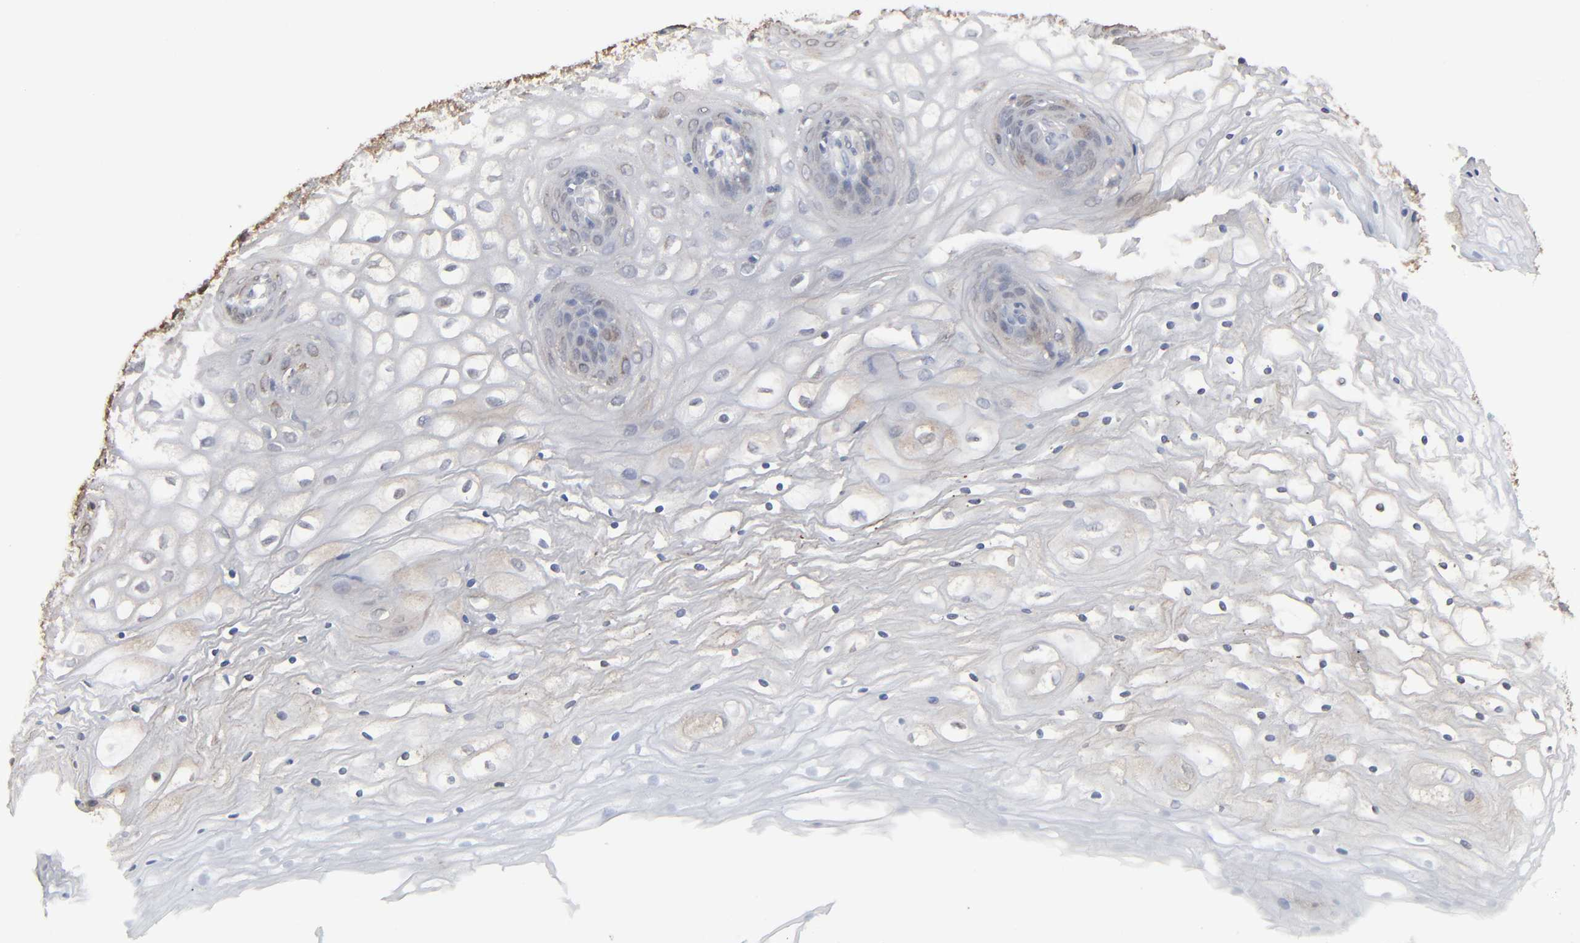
{"staining": {"intensity": "weak", "quantity": "25%-75%", "location": "cytoplasmic/membranous"}, "tissue": "vagina", "cell_type": "Squamous epithelial cells", "image_type": "normal", "snomed": [{"axis": "morphology", "description": "Normal tissue, NOS"}, {"axis": "topography", "description": "Vagina"}], "caption": "High-magnification brightfield microscopy of unremarkable vagina stained with DAB (brown) and counterstained with hematoxylin (blue). squamous epithelial cells exhibit weak cytoplasmic/membranous expression is appreciated in about25%-75% of cells.", "gene": "NME1", "patient": {"sex": "female", "age": 34}}